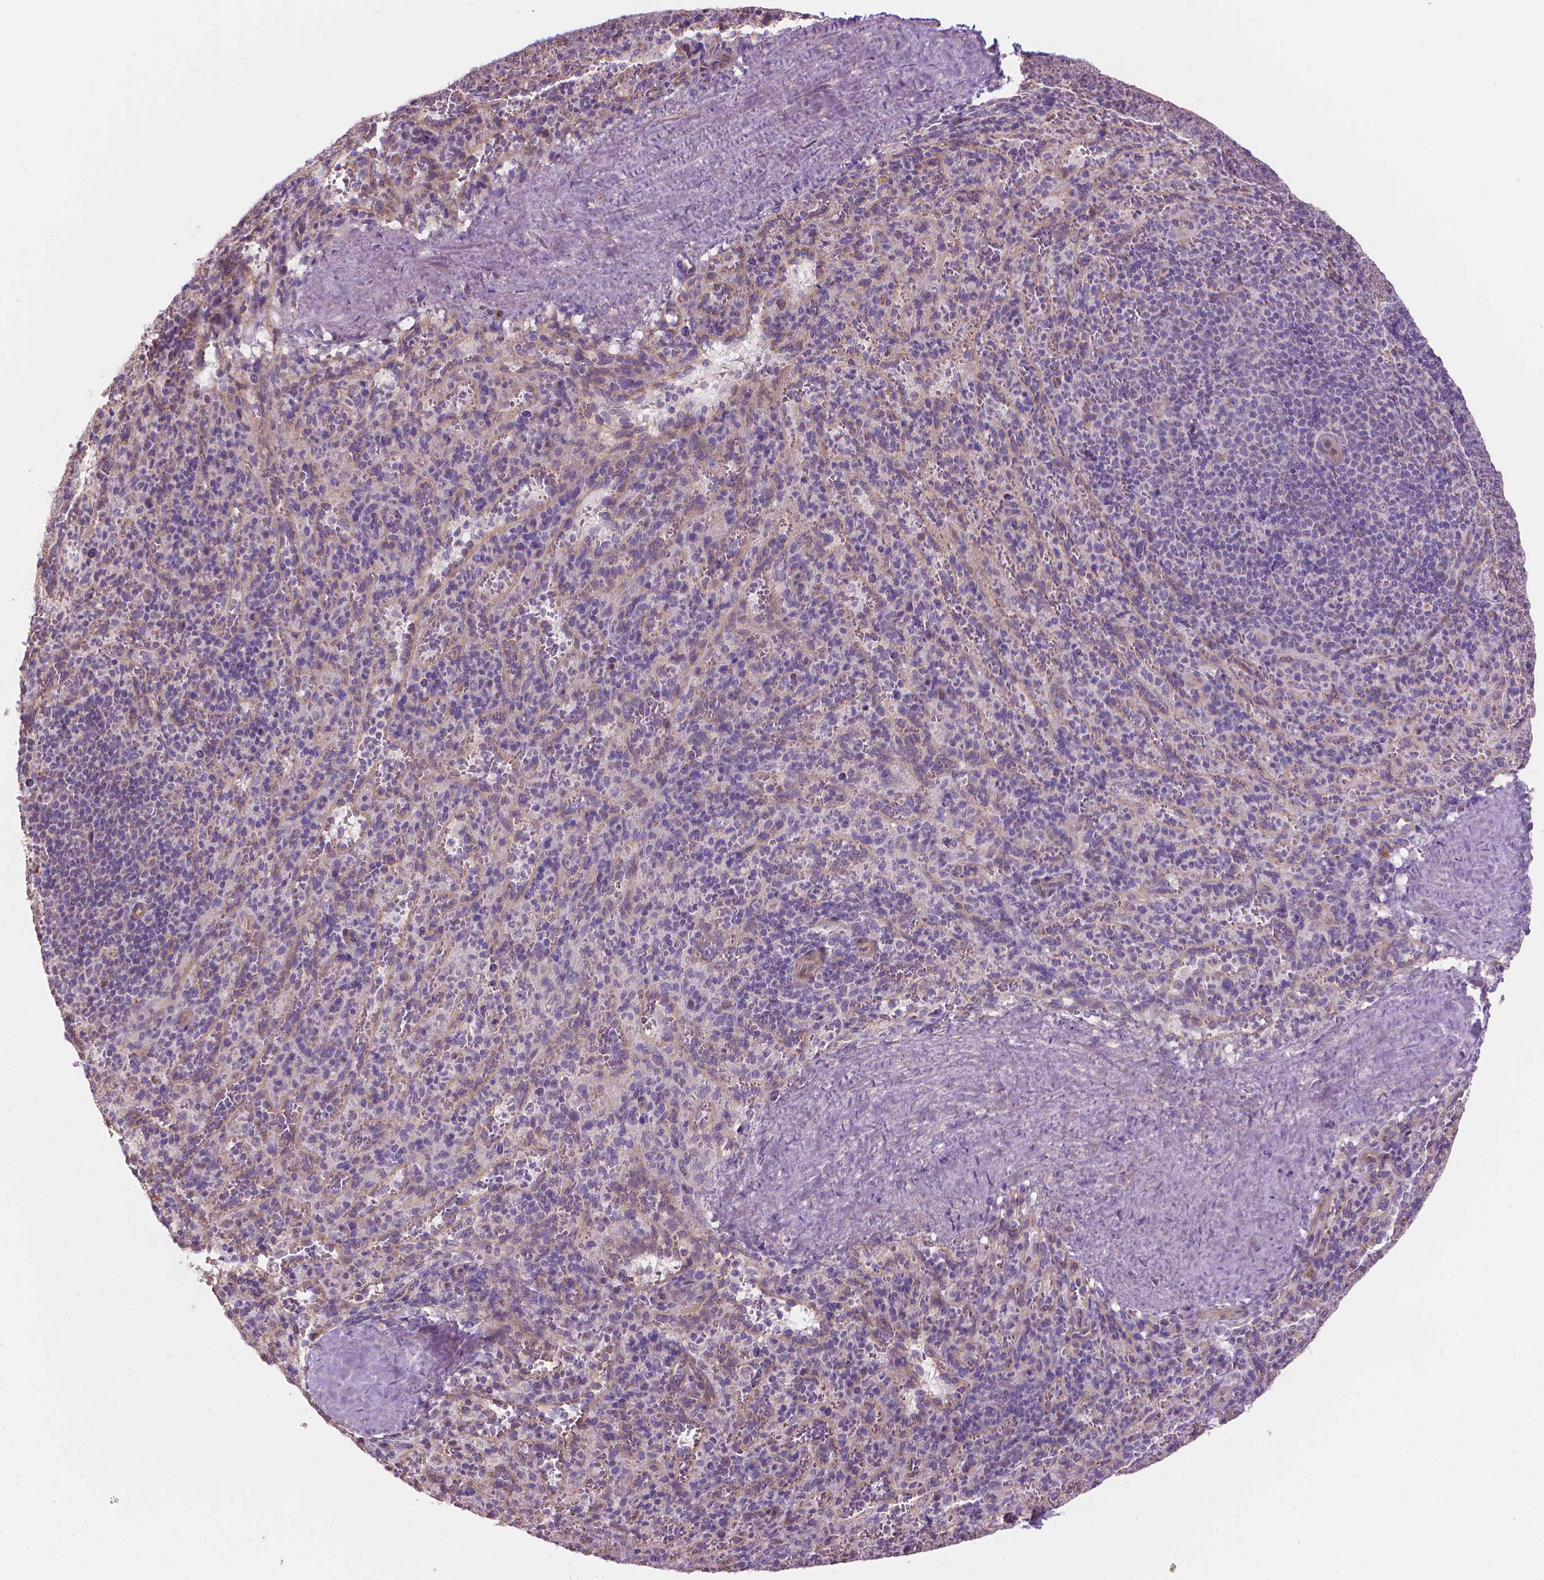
{"staining": {"intensity": "negative", "quantity": "none", "location": "none"}, "tissue": "spleen", "cell_type": "Cells in red pulp", "image_type": "normal", "snomed": [{"axis": "morphology", "description": "Normal tissue, NOS"}, {"axis": "topography", "description": "Spleen"}], "caption": "Immunohistochemical staining of normal spleen demonstrates no significant expression in cells in red pulp. (Stains: DAB (3,3'-diaminobenzidine) IHC with hematoxylin counter stain, Microscopy: brightfield microscopy at high magnification).", "gene": "TTC29", "patient": {"sex": "male", "age": 57}}